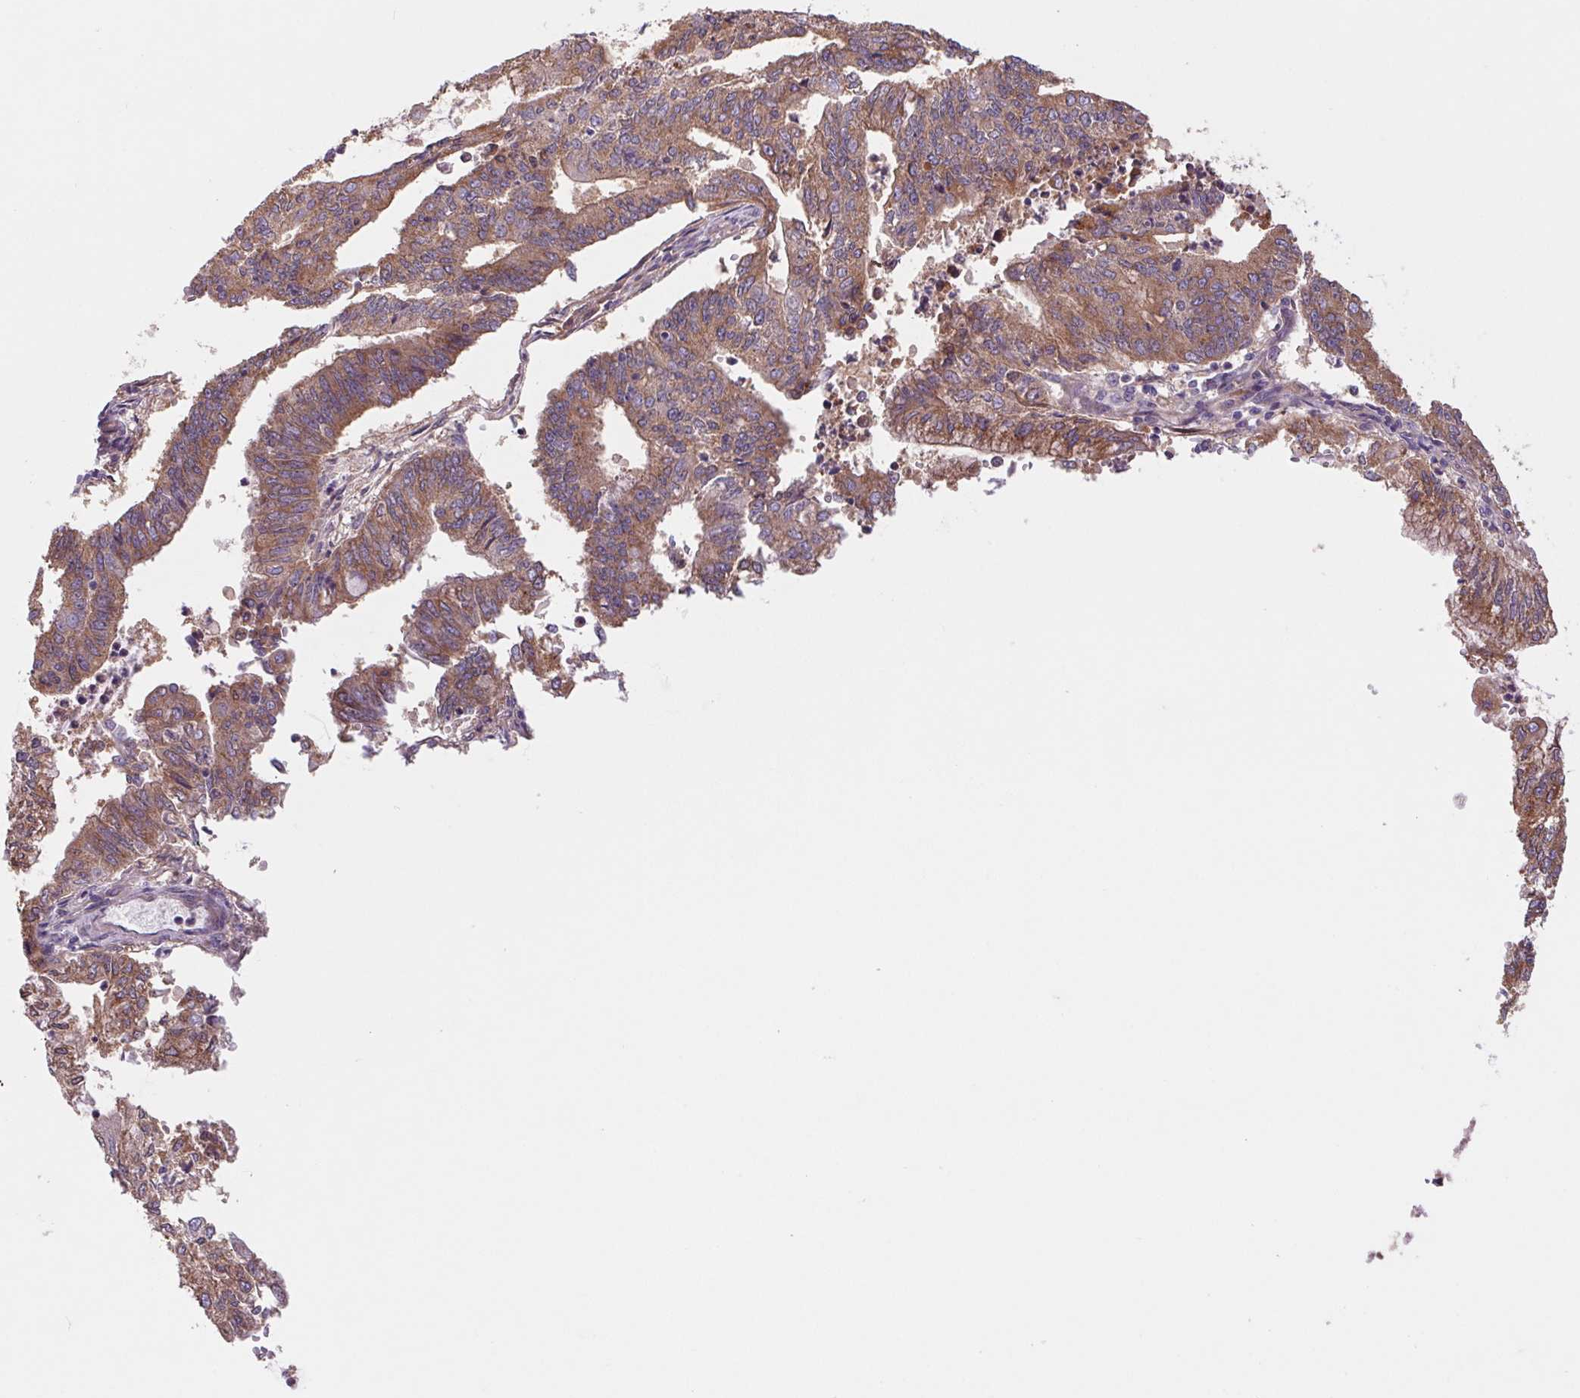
{"staining": {"intensity": "moderate", "quantity": ">75%", "location": "cytoplasmic/membranous"}, "tissue": "endometrial cancer", "cell_type": "Tumor cells", "image_type": "cancer", "snomed": [{"axis": "morphology", "description": "Adenocarcinoma, NOS"}, {"axis": "topography", "description": "Endometrium"}], "caption": "Immunohistochemistry (IHC) staining of endometrial cancer (adenocarcinoma), which exhibits medium levels of moderate cytoplasmic/membranous expression in approximately >75% of tumor cells indicating moderate cytoplasmic/membranous protein staining. The staining was performed using DAB (brown) for protein detection and nuclei were counterstained in hematoxylin (blue).", "gene": "RAB1A", "patient": {"sex": "female", "age": 61}}